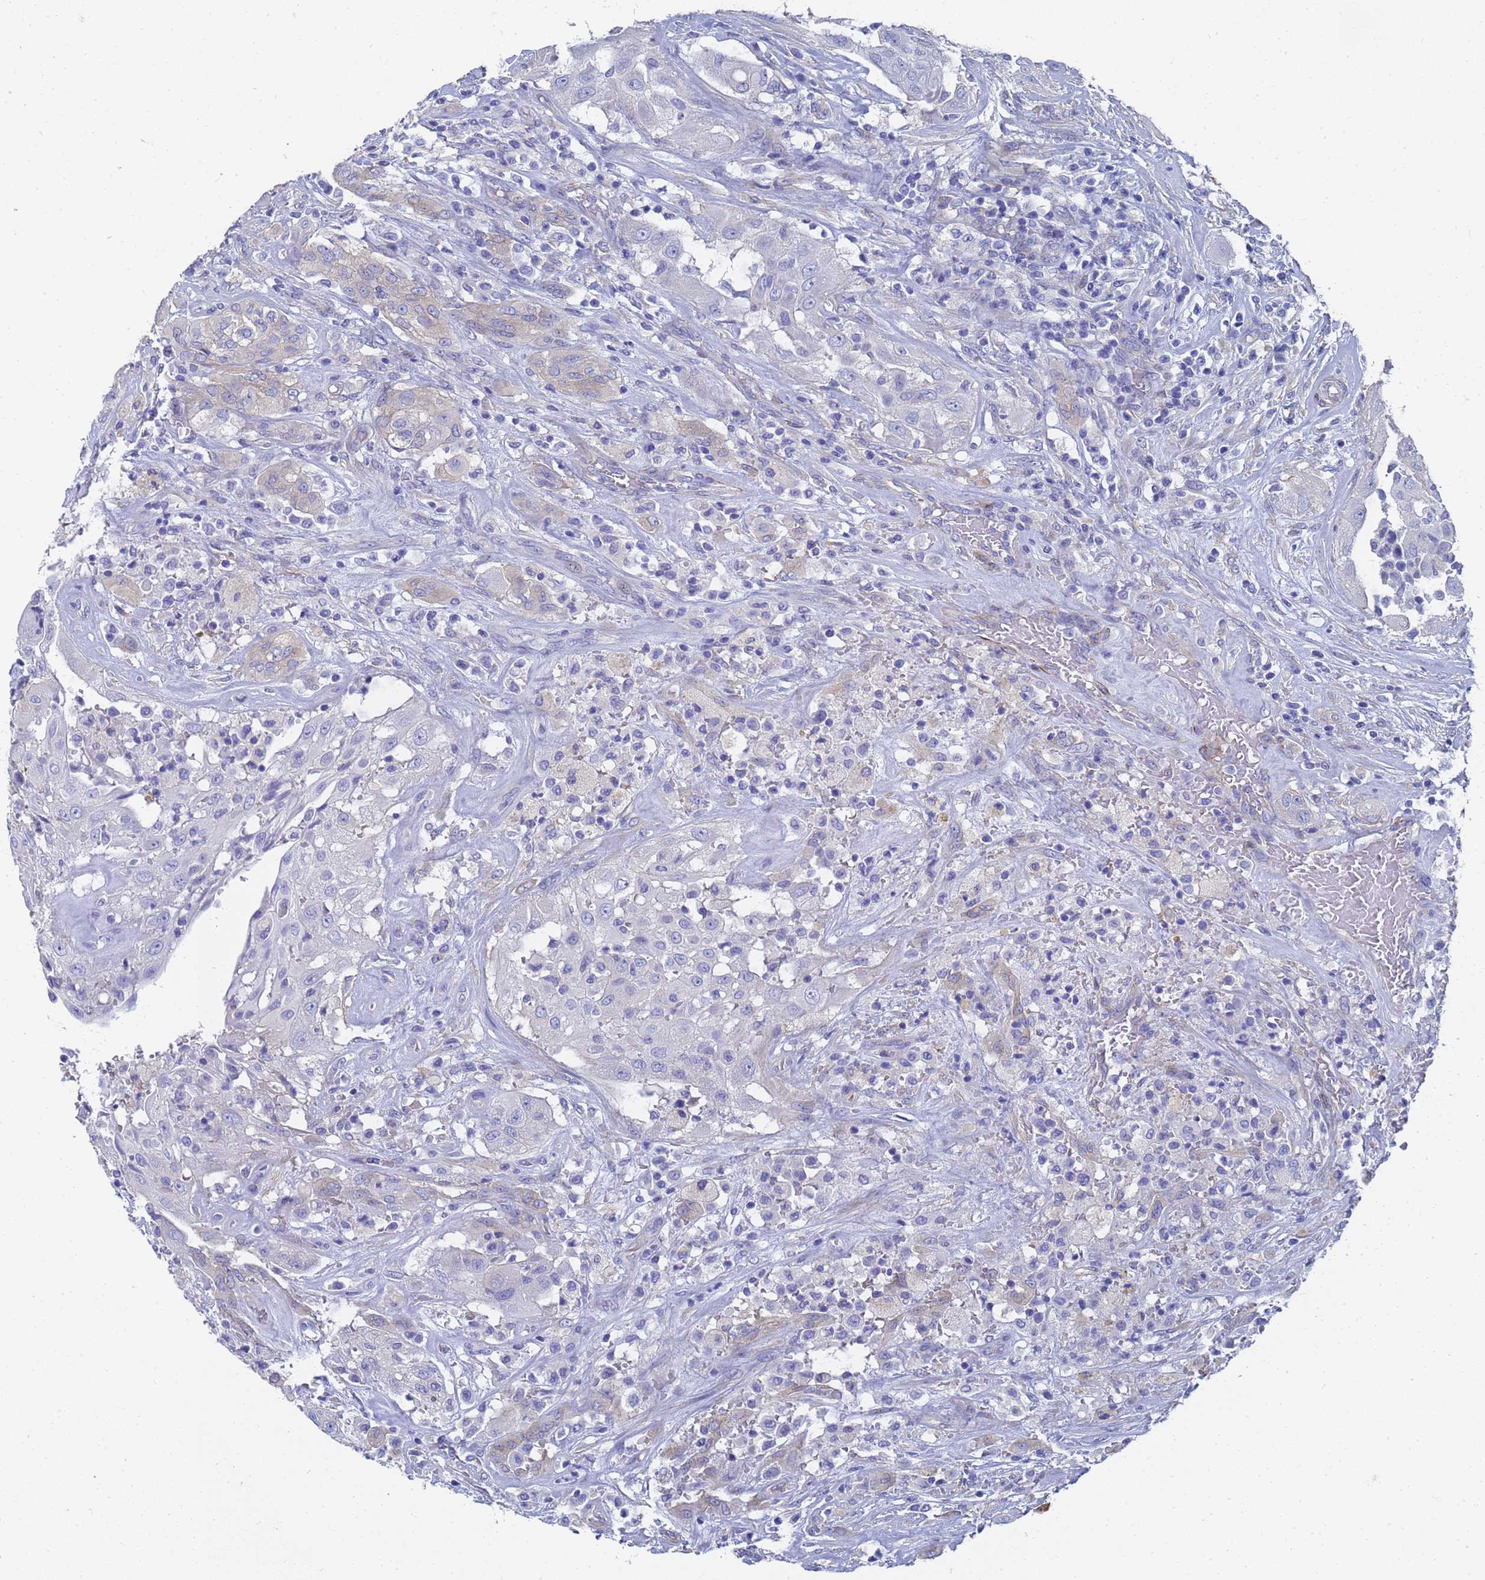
{"staining": {"intensity": "negative", "quantity": "none", "location": "none"}, "tissue": "thyroid cancer", "cell_type": "Tumor cells", "image_type": "cancer", "snomed": [{"axis": "morphology", "description": "Papillary adenocarcinoma, NOS"}, {"axis": "topography", "description": "Thyroid gland"}], "caption": "Immunohistochemistry (IHC) of thyroid cancer (papillary adenocarcinoma) shows no positivity in tumor cells. (DAB immunohistochemistry, high magnification).", "gene": "TUBB1", "patient": {"sex": "female", "age": 59}}